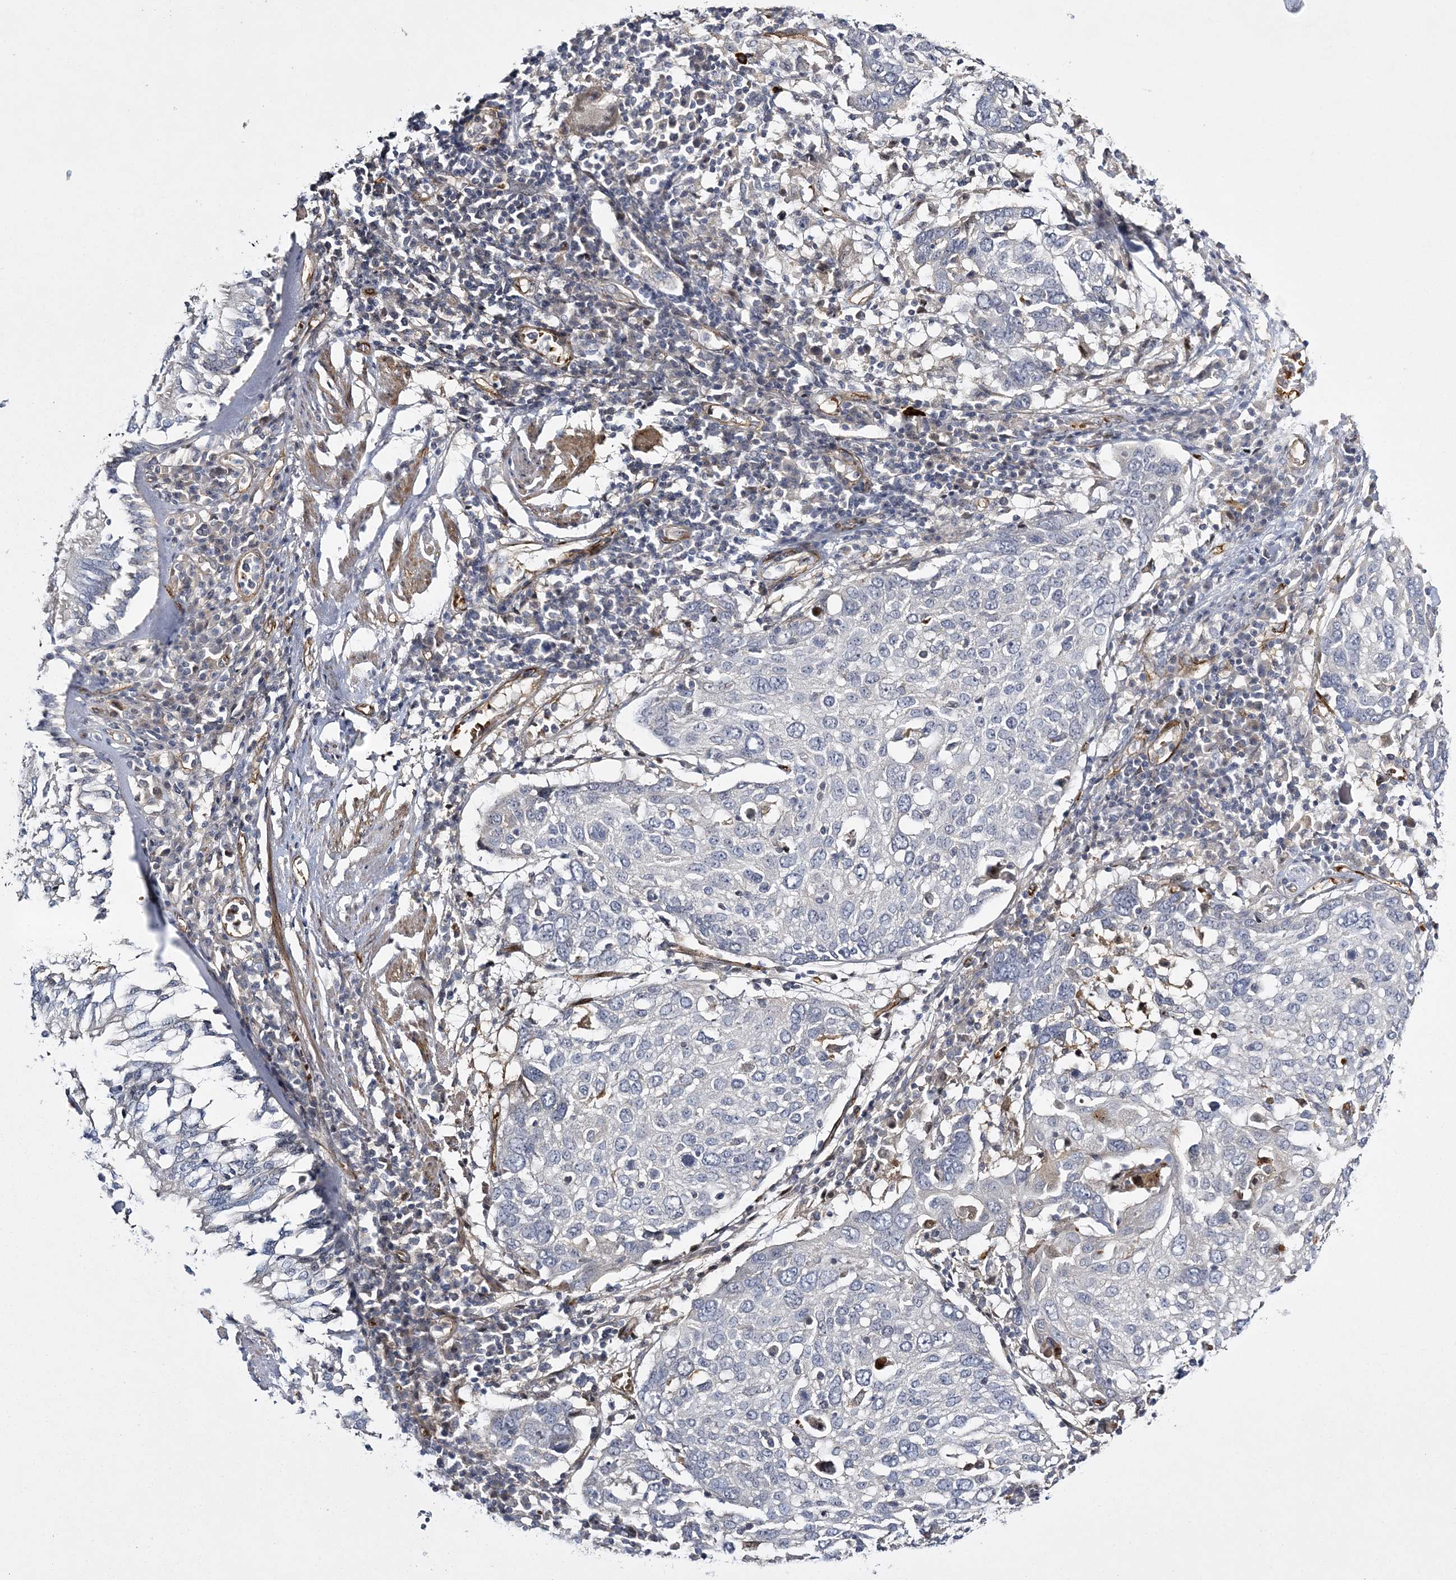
{"staining": {"intensity": "negative", "quantity": "none", "location": "none"}, "tissue": "lung cancer", "cell_type": "Tumor cells", "image_type": "cancer", "snomed": [{"axis": "morphology", "description": "Squamous cell carcinoma, NOS"}, {"axis": "topography", "description": "Lung"}], "caption": "Protein analysis of squamous cell carcinoma (lung) reveals no significant expression in tumor cells.", "gene": "CALN1", "patient": {"sex": "male", "age": 65}}